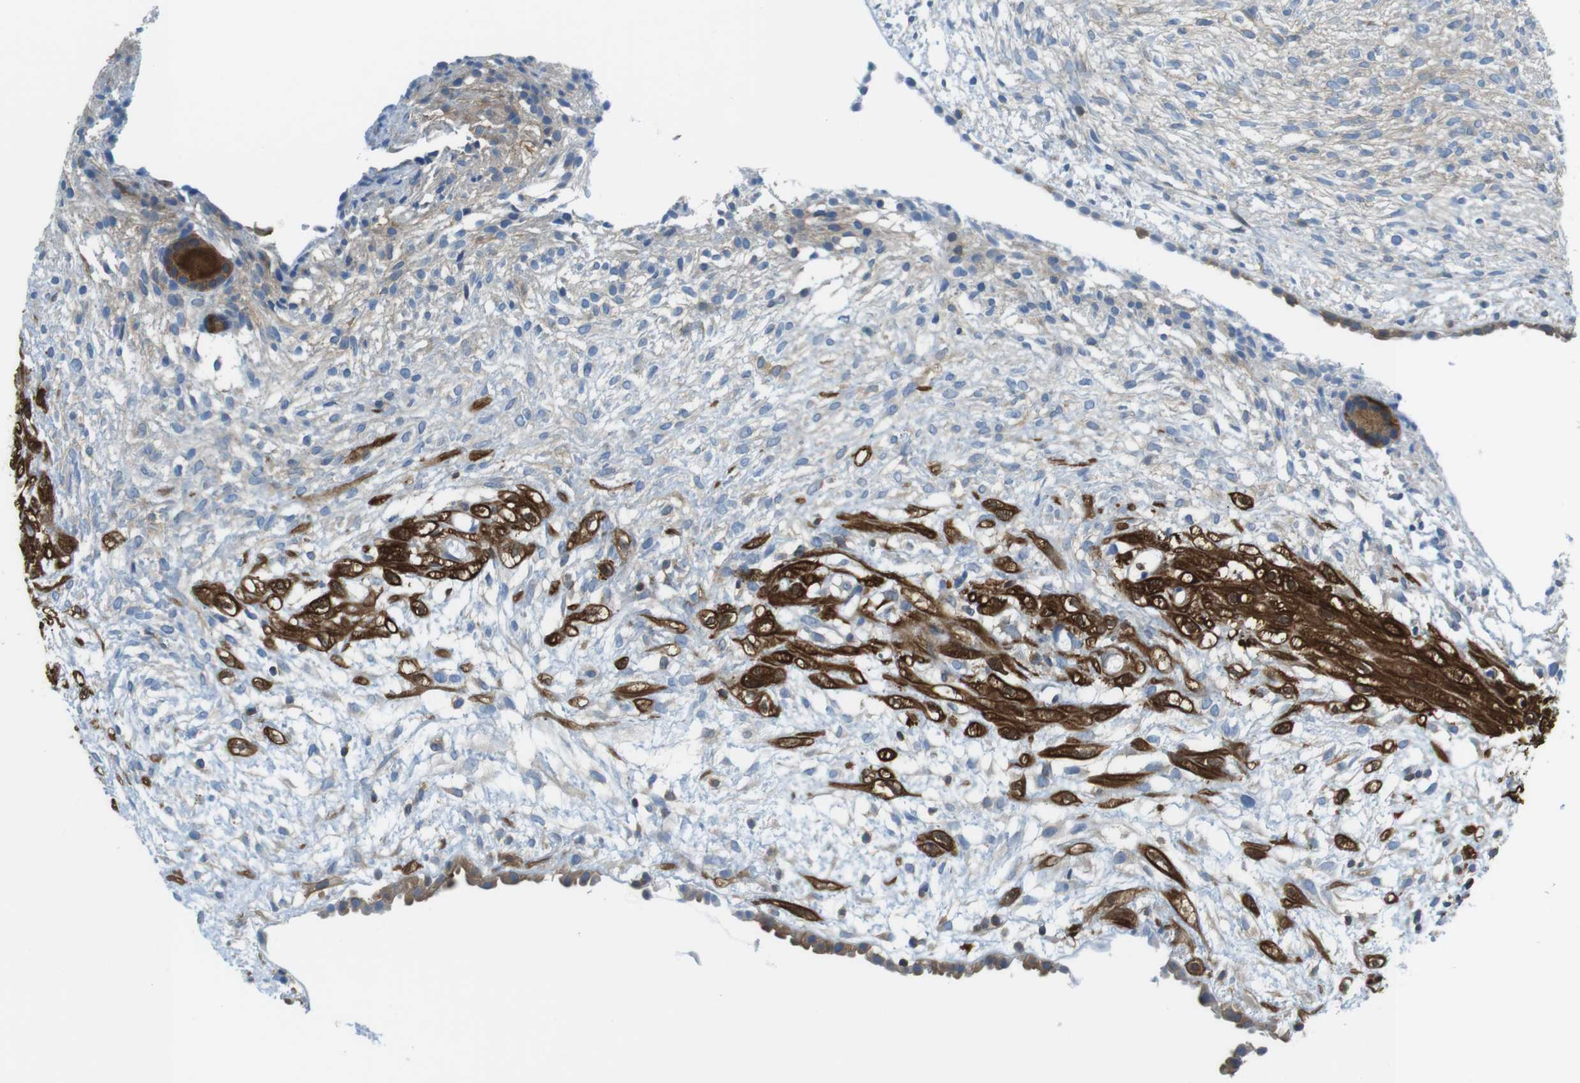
{"staining": {"intensity": "weak", "quantity": "<25%", "location": "cytoplasmic/membranous"}, "tissue": "ovary", "cell_type": "Ovarian stroma cells", "image_type": "normal", "snomed": [{"axis": "morphology", "description": "Normal tissue, NOS"}, {"axis": "morphology", "description": "Cyst, NOS"}, {"axis": "topography", "description": "Ovary"}], "caption": "IHC of benign human ovary reveals no expression in ovarian stroma cells. (Brightfield microscopy of DAB (3,3'-diaminobenzidine) immunohistochemistry (IHC) at high magnification).", "gene": "TES", "patient": {"sex": "female", "age": 18}}